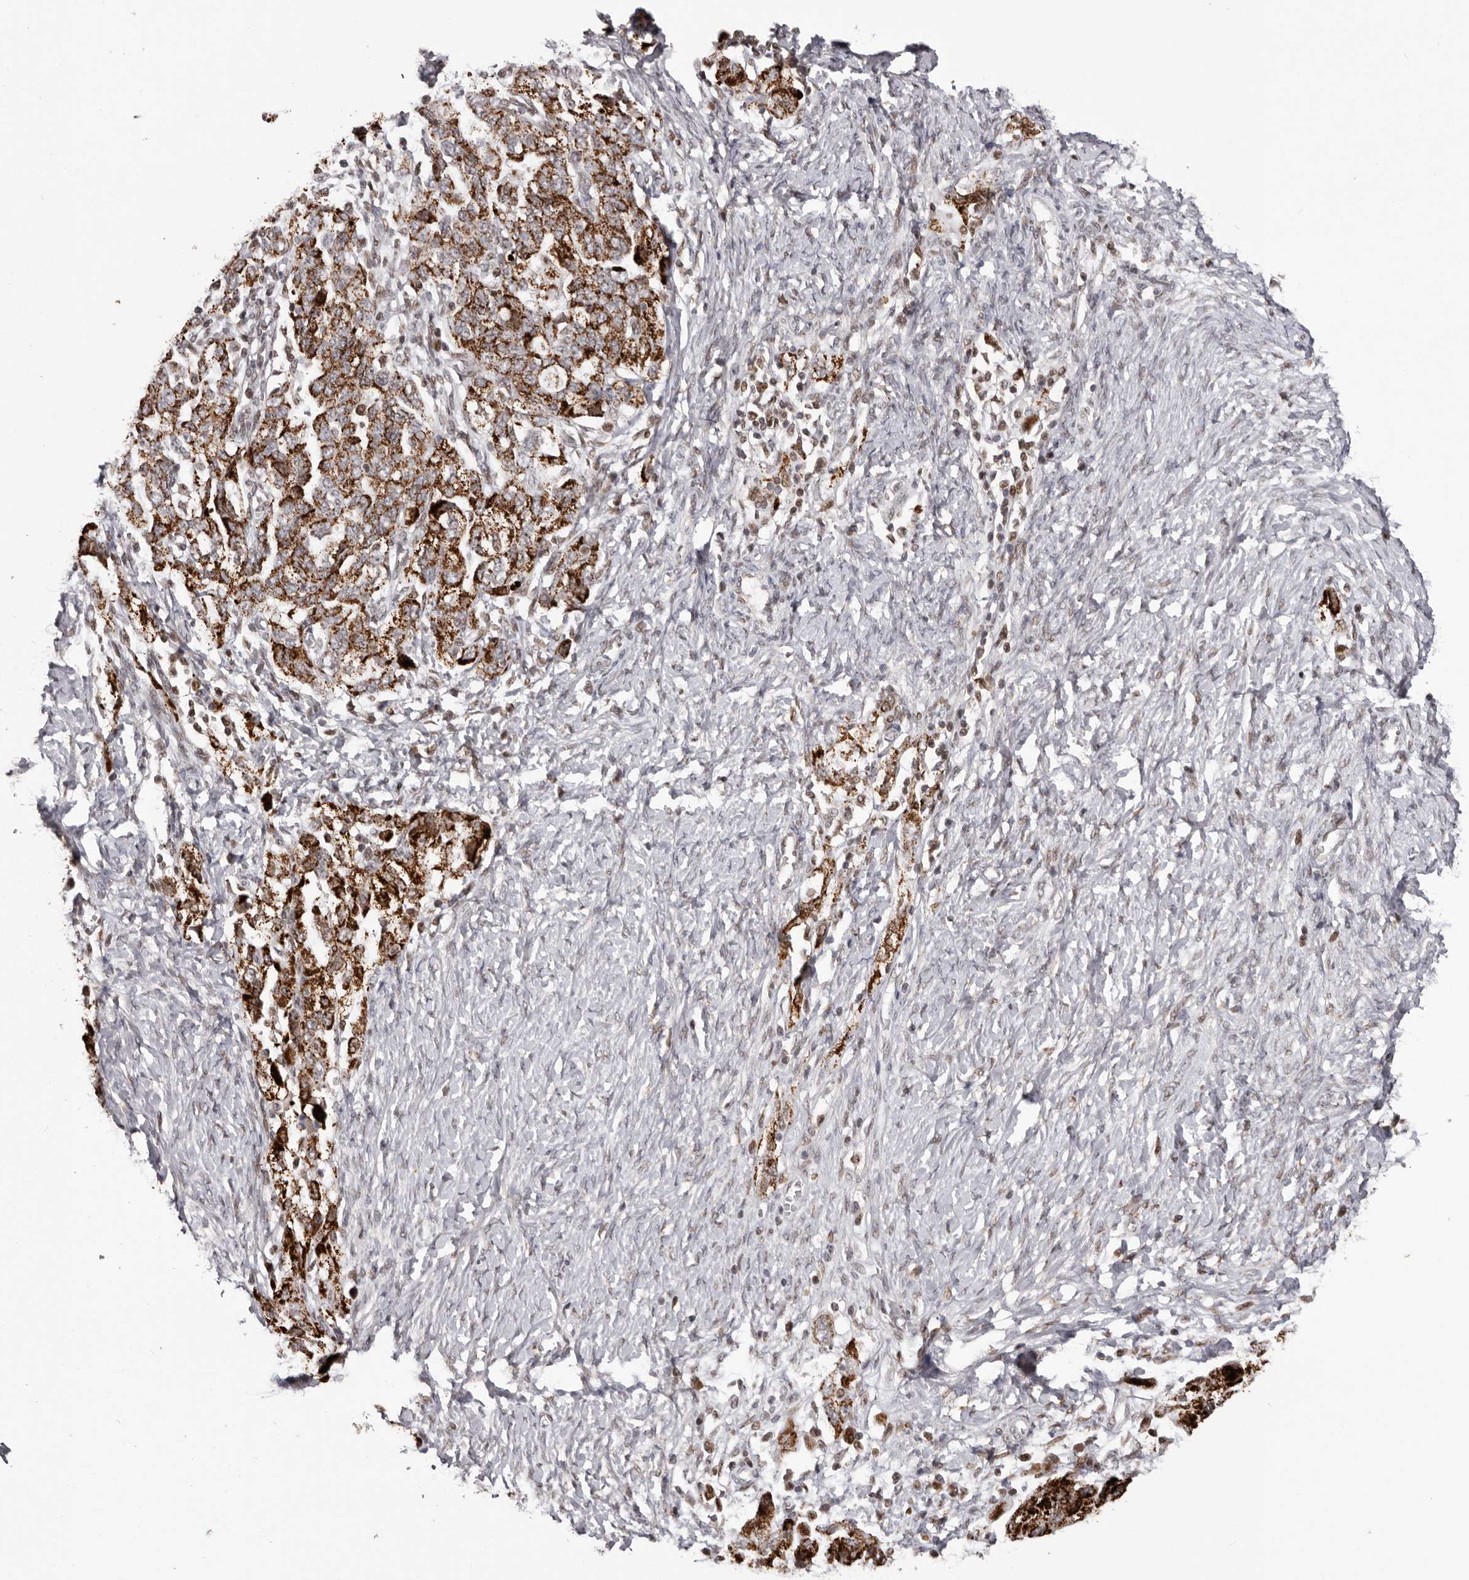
{"staining": {"intensity": "strong", "quantity": ">75%", "location": "cytoplasmic/membranous"}, "tissue": "ovarian cancer", "cell_type": "Tumor cells", "image_type": "cancer", "snomed": [{"axis": "morphology", "description": "Carcinoma, NOS"}, {"axis": "morphology", "description": "Cystadenocarcinoma, serous, NOS"}, {"axis": "topography", "description": "Ovary"}], "caption": "High-magnification brightfield microscopy of ovarian serous cystadenocarcinoma stained with DAB (3,3'-diaminobenzidine) (brown) and counterstained with hematoxylin (blue). tumor cells exhibit strong cytoplasmic/membranous positivity is seen in about>75% of cells.", "gene": "C17orf99", "patient": {"sex": "female", "age": 69}}